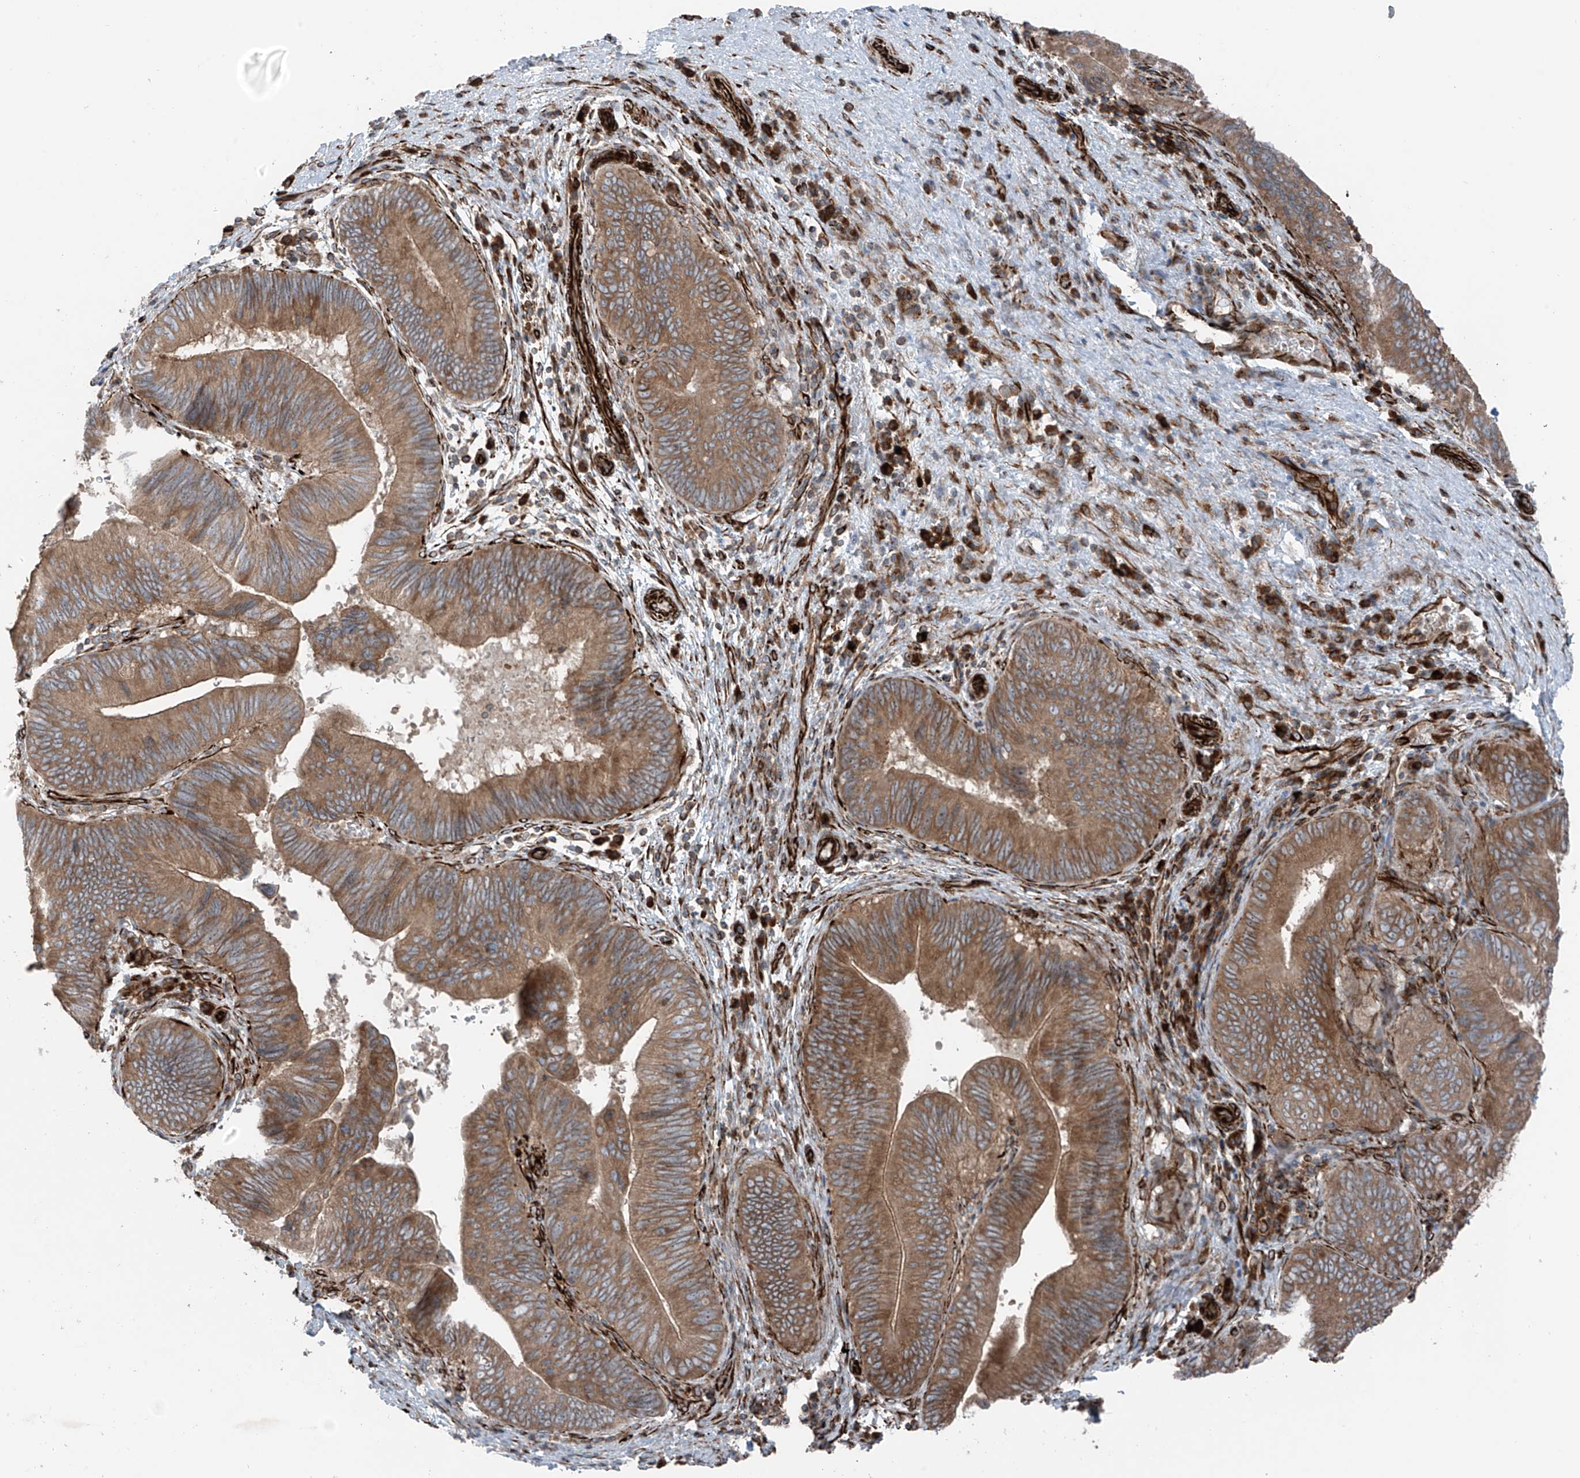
{"staining": {"intensity": "moderate", "quantity": ">75%", "location": "cytoplasmic/membranous"}, "tissue": "pancreatic cancer", "cell_type": "Tumor cells", "image_type": "cancer", "snomed": [{"axis": "morphology", "description": "Adenocarcinoma, NOS"}, {"axis": "topography", "description": "Pancreas"}], "caption": "IHC micrograph of pancreatic cancer (adenocarcinoma) stained for a protein (brown), which exhibits medium levels of moderate cytoplasmic/membranous staining in approximately >75% of tumor cells.", "gene": "ERLEC1", "patient": {"sex": "male", "age": 63}}